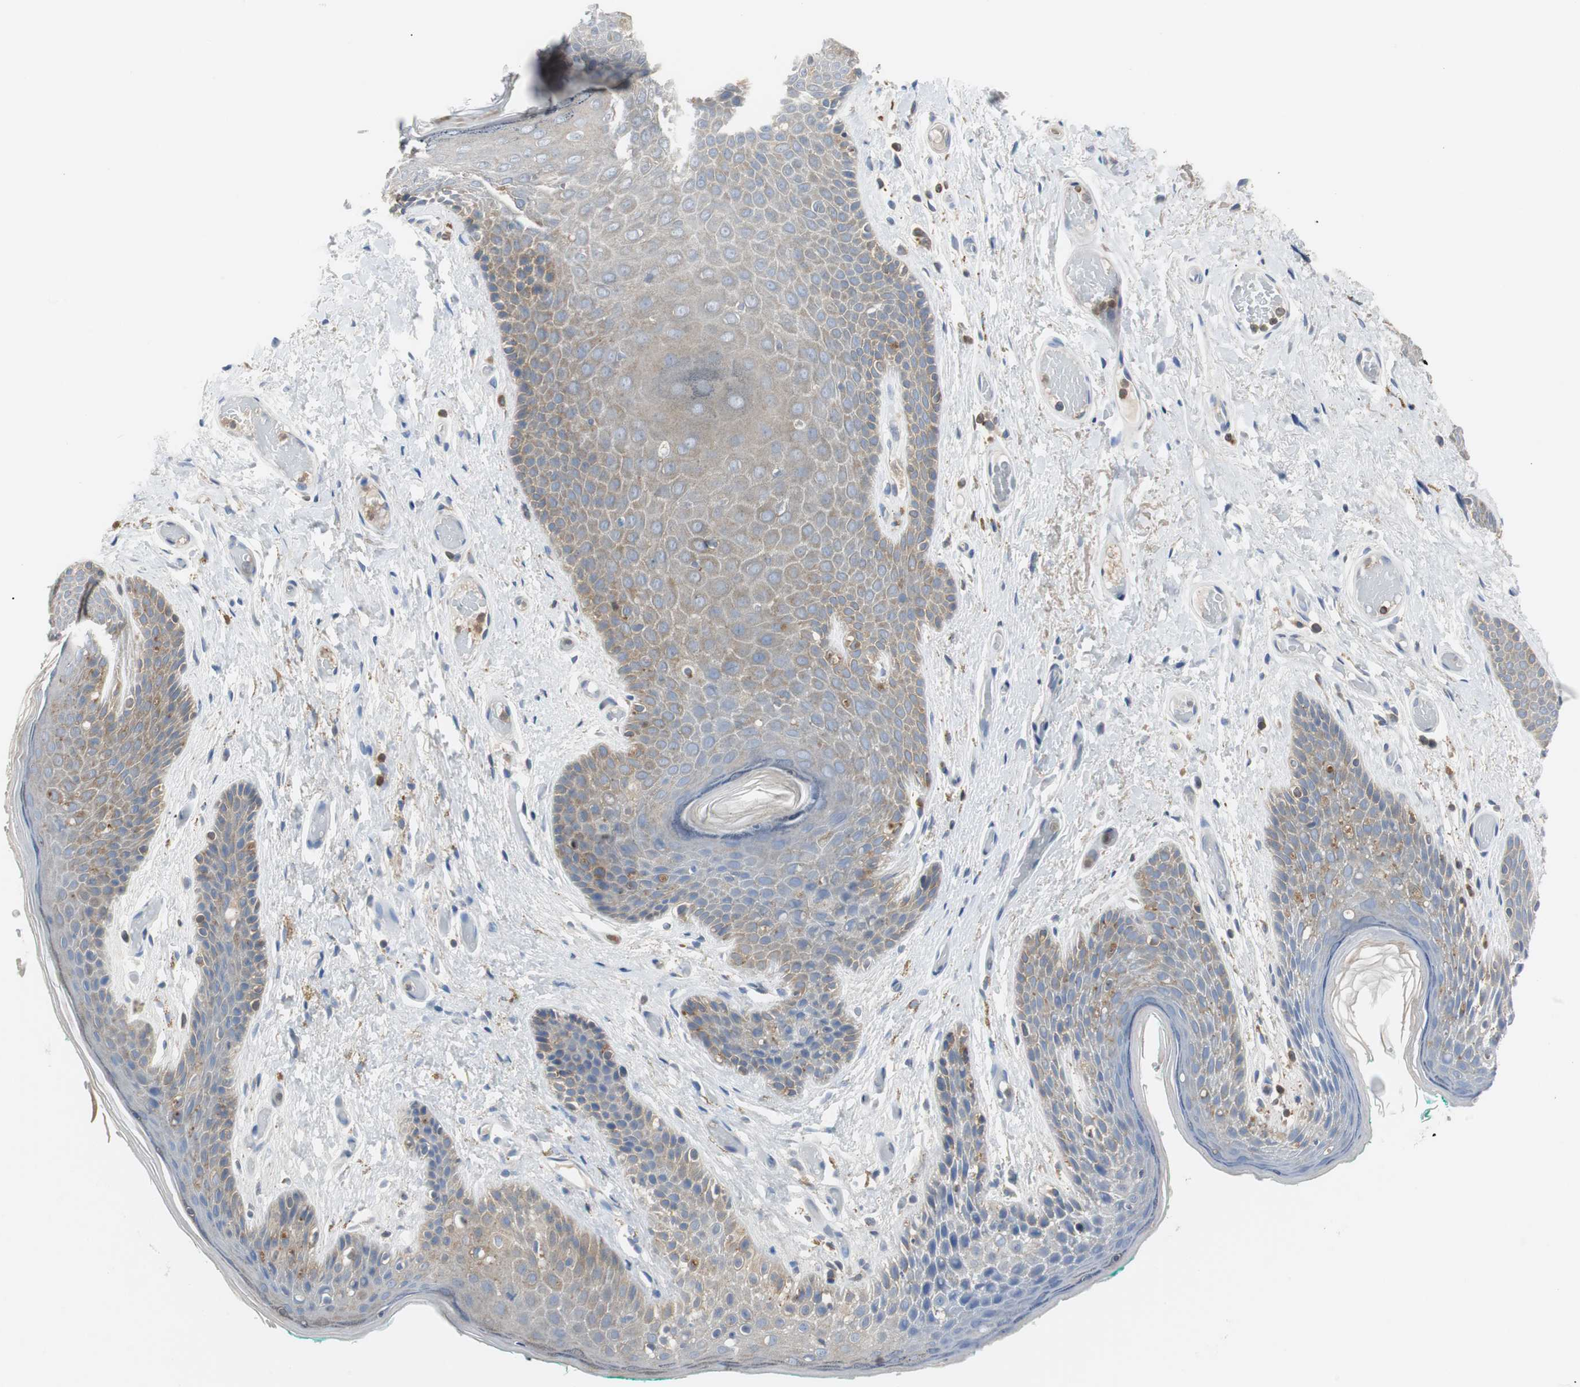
{"staining": {"intensity": "weak", "quantity": "<25%", "location": "cytoplasmic/membranous"}, "tissue": "skin", "cell_type": "Epidermal cells", "image_type": "normal", "snomed": [{"axis": "morphology", "description": "Normal tissue, NOS"}, {"axis": "topography", "description": "Anal"}], "caption": "High magnification brightfield microscopy of normal skin stained with DAB (brown) and counterstained with hematoxylin (blue): epidermal cells show no significant expression. (Stains: DAB (3,3'-diaminobenzidine) IHC with hematoxylin counter stain, Microscopy: brightfield microscopy at high magnification).", "gene": "TSC22D4", "patient": {"sex": "male", "age": 74}}